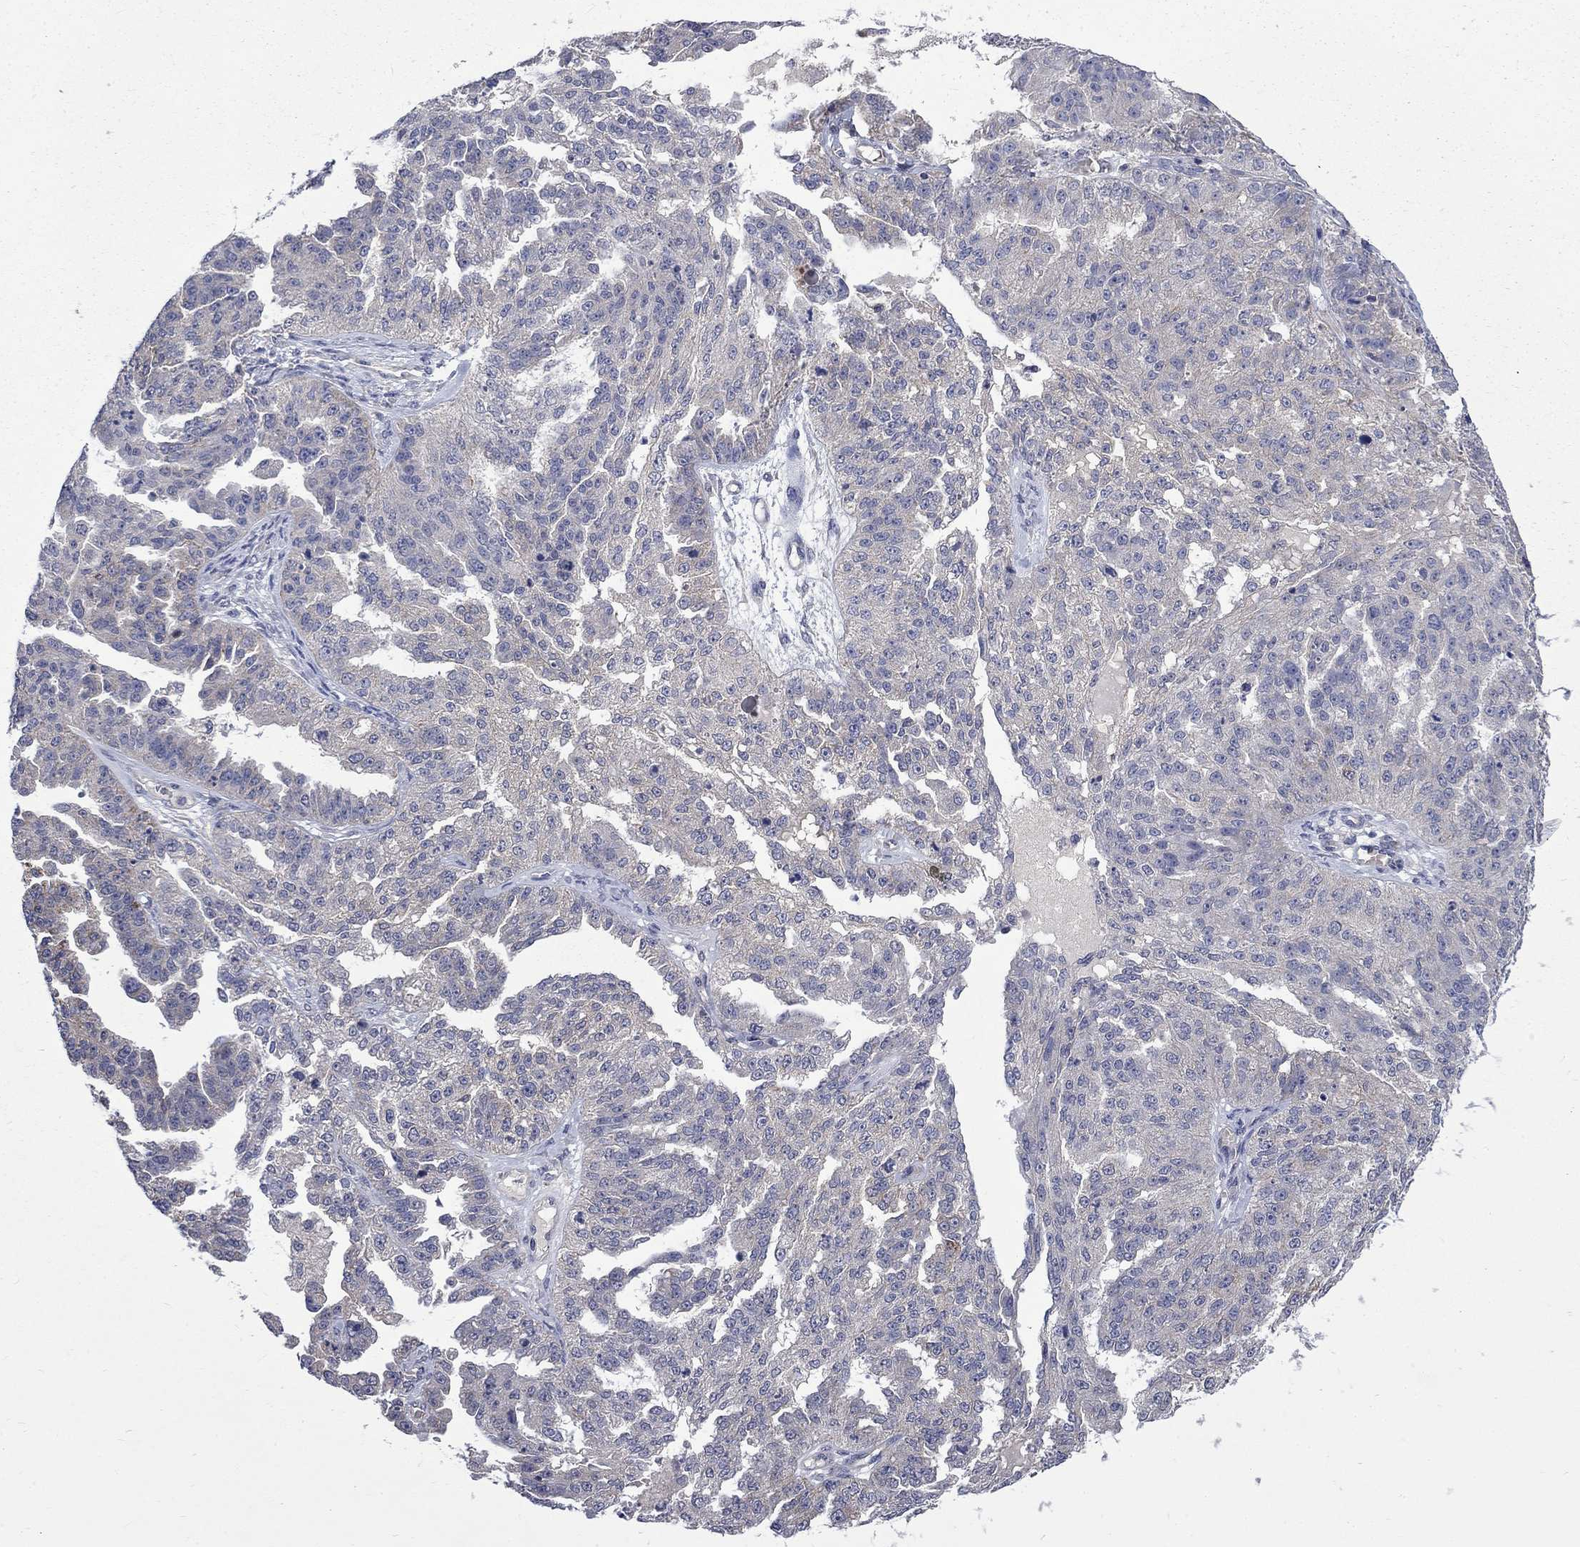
{"staining": {"intensity": "negative", "quantity": "none", "location": "none"}, "tissue": "ovarian cancer", "cell_type": "Tumor cells", "image_type": "cancer", "snomed": [{"axis": "morphology", "description": "Cystadenocarcinoma, serous, NOS"}, {"axis": "topography", "description": "Ovary"}], "caption": "The IHC image has no significant staining in tumor cells of ovarian serous cystadenocarcinoma tissue. (Brightfield microscopy of DAB (3,3'-diaminobenzidine) IHC at high magnification).", "gene": "HSPA12A", "patient": {"sex": "female", "age": 58}}